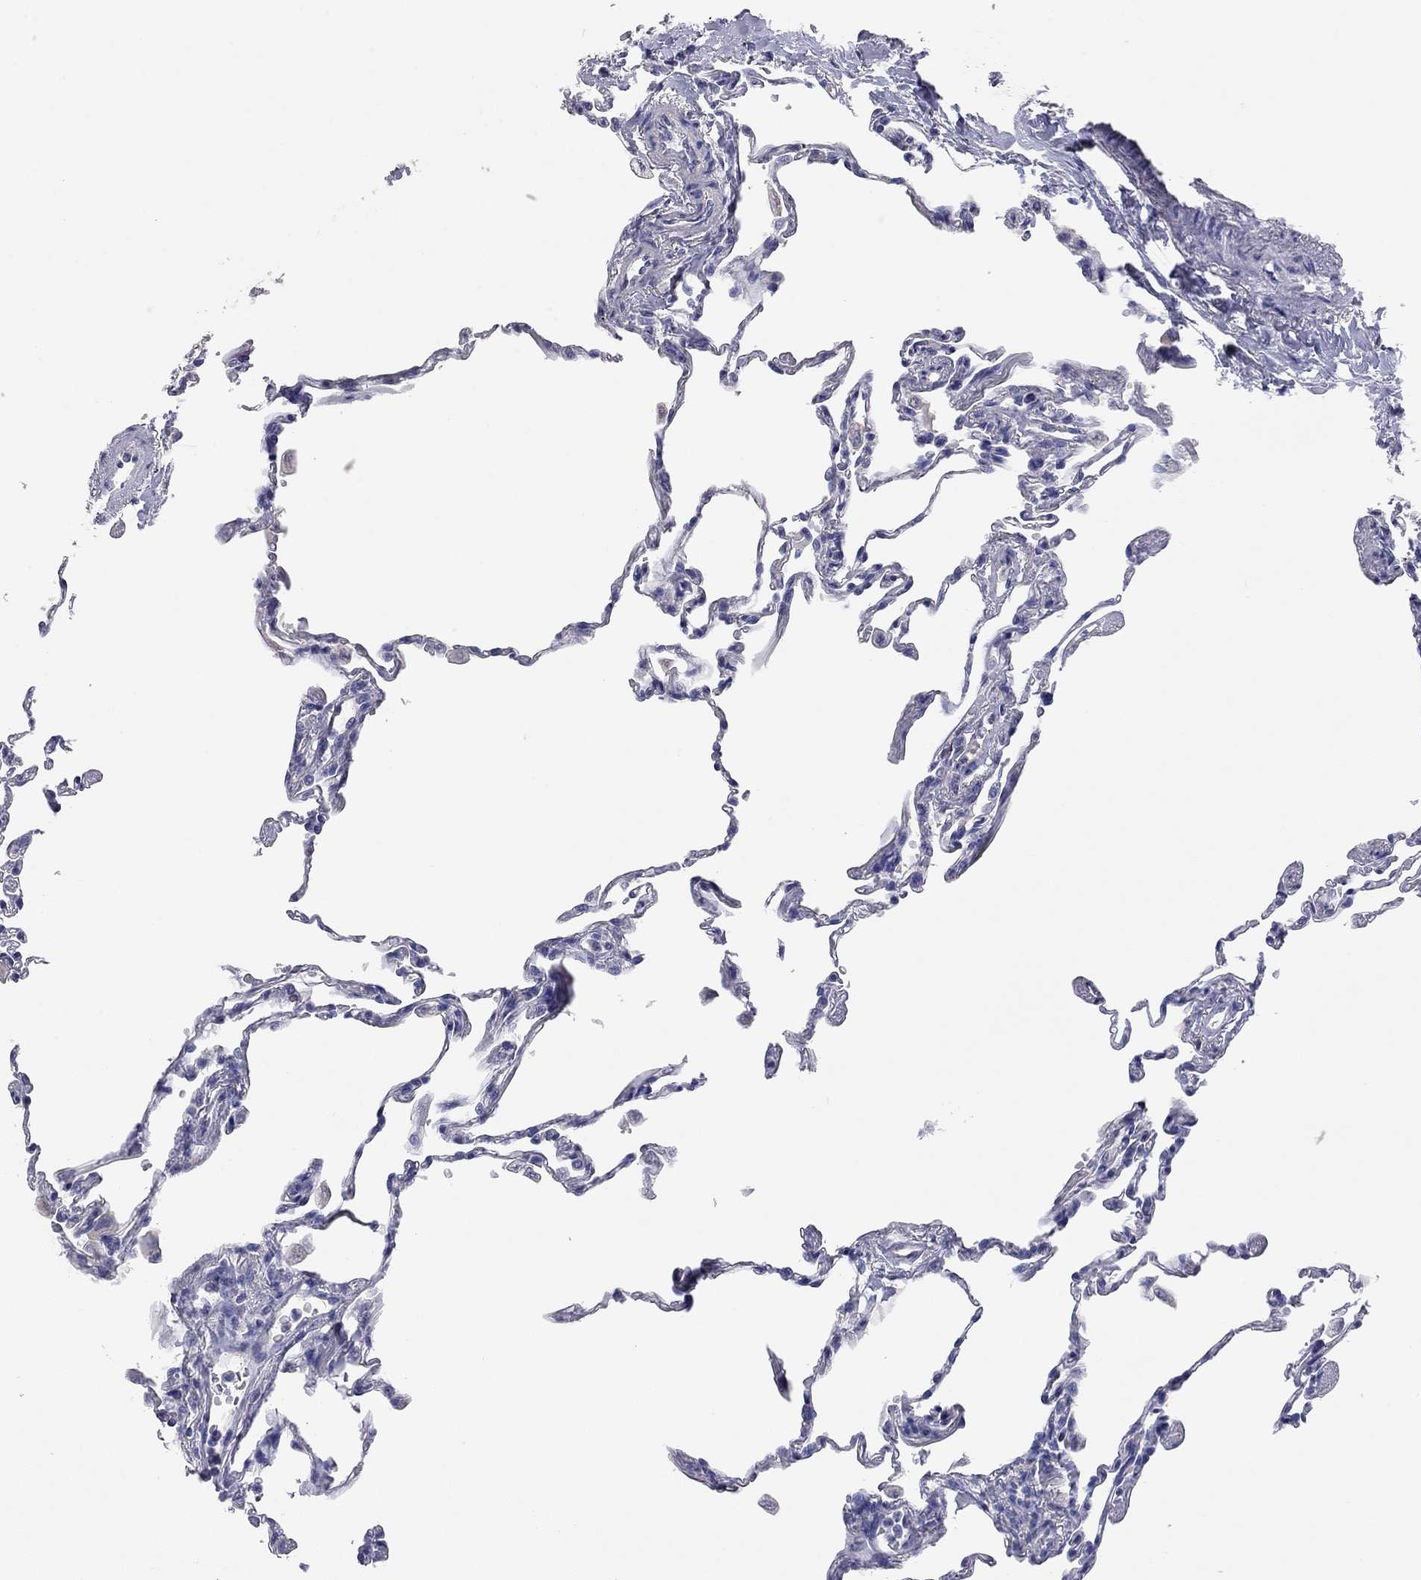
{"staining": {"intensity": "negative", "quantity": "none", "location": "none"}, "tissue": "lung", "cell_type": "Alveolar cells", "image_type": "normal", "snomed": [{"axis": "morphology", "description": "Normal tissue, NOS"}, {"axis": "topography", "description": "Lung"}], "caption": "High power microscopy image of an immunohistochemistry (IHC) photomicrograph of benign lung, revealing no significant expression in alveolar cells. (DAB (3,3'-diaminobenzidine) IHC with hematoxylin counter stain).", "gene": "KCNB1", "patient": {"sex": "female", "age": 57}}